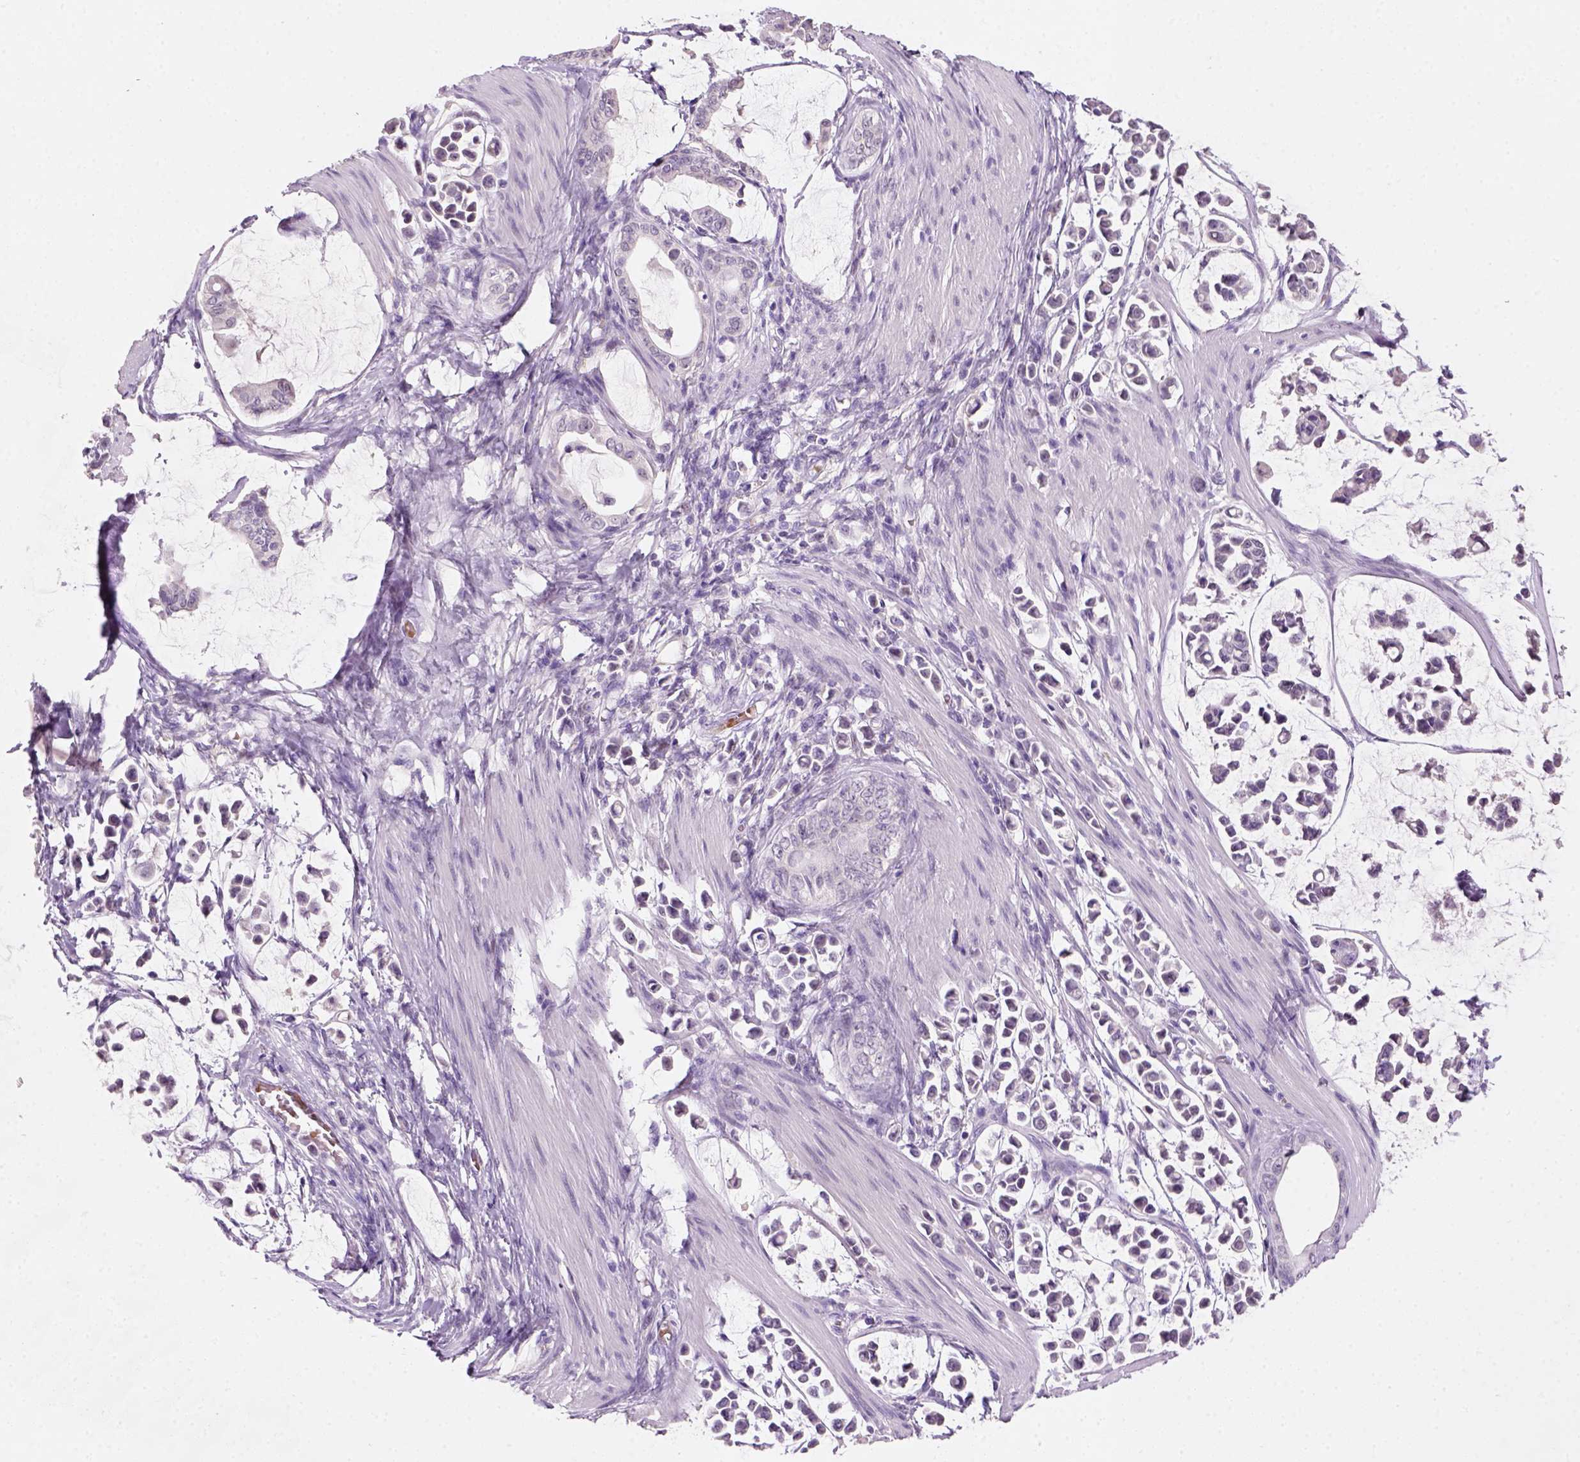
{"staining": {"intensity": "negative", "quantity": "none", "location": "none"}, "tissue": "stomach cancer", "cell_type": "Tumor cells", "image_type": "cancer", "snomed": [{"axis": "morphology", "description": "Adenocarcinoma, NOS"}, {"axis": "topography", "description": "Stomach"}], "caption": "The histopathology image demonstrates no staining of tumor cells in stomach cancer (adenocarcinoma).", "gene": "ZMAT4", "patient": {"sex": "male", "age": 82}}